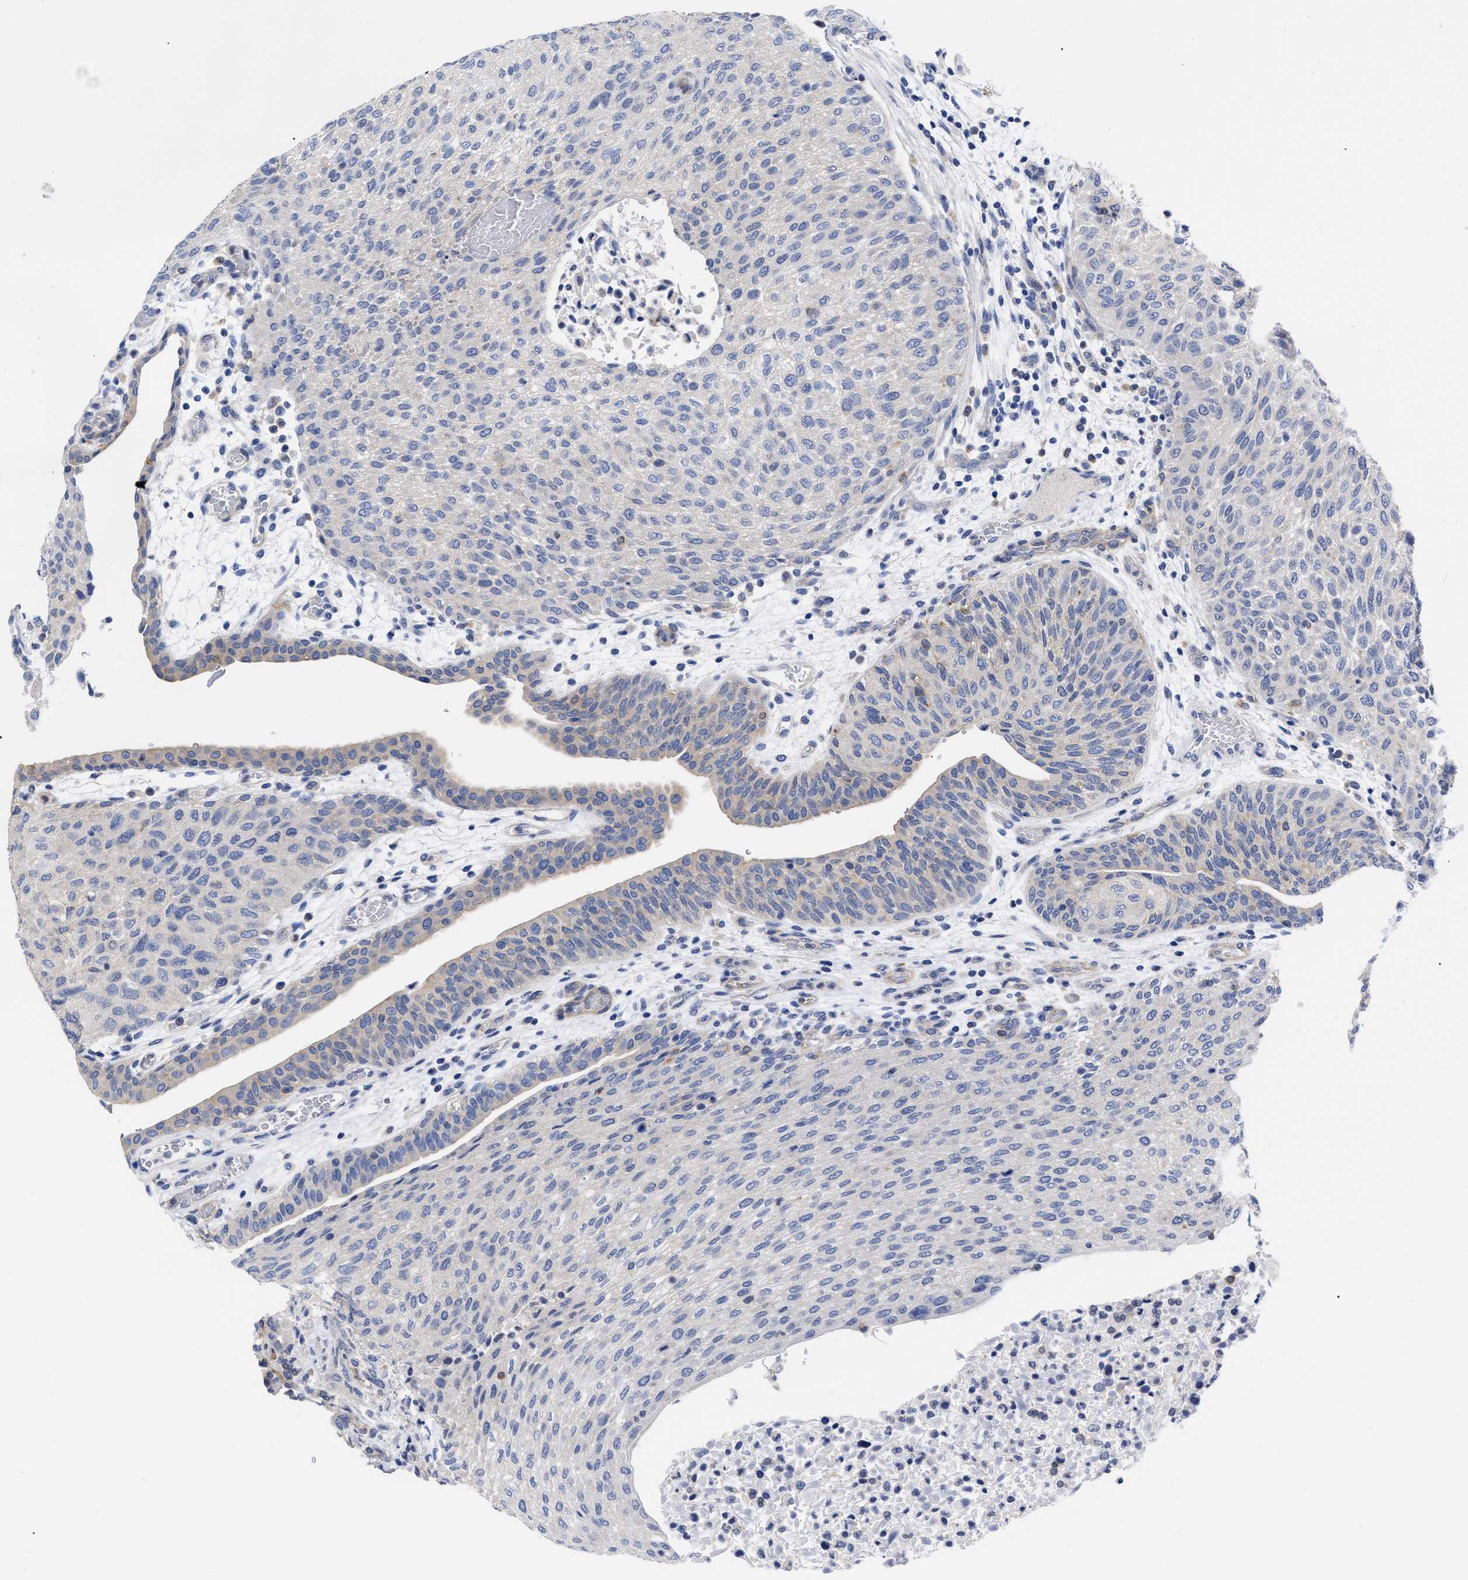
{"staining": {"intensity": "negative", "quantity": "none", "location": "none"}, "tissue": "urothelial cancer", "cell_type": "Tumor cells", "image_type": "cancer", "snomed": [{"axis": "morphology", "description": "Urothelial carcinoma, Low grade"}, {"axis": "morphology", "description": "Urothelial carcinoma, High grade"}, {"axis": "topography", "description": "Urinary bladder"}], "caption": "Histopathology image shows no protein positivity in tumor cells of urothelial carcinoma (high-grade) tissue.", "gene": "IRAG2", "patient": {"sex": "male", "age": 35}}